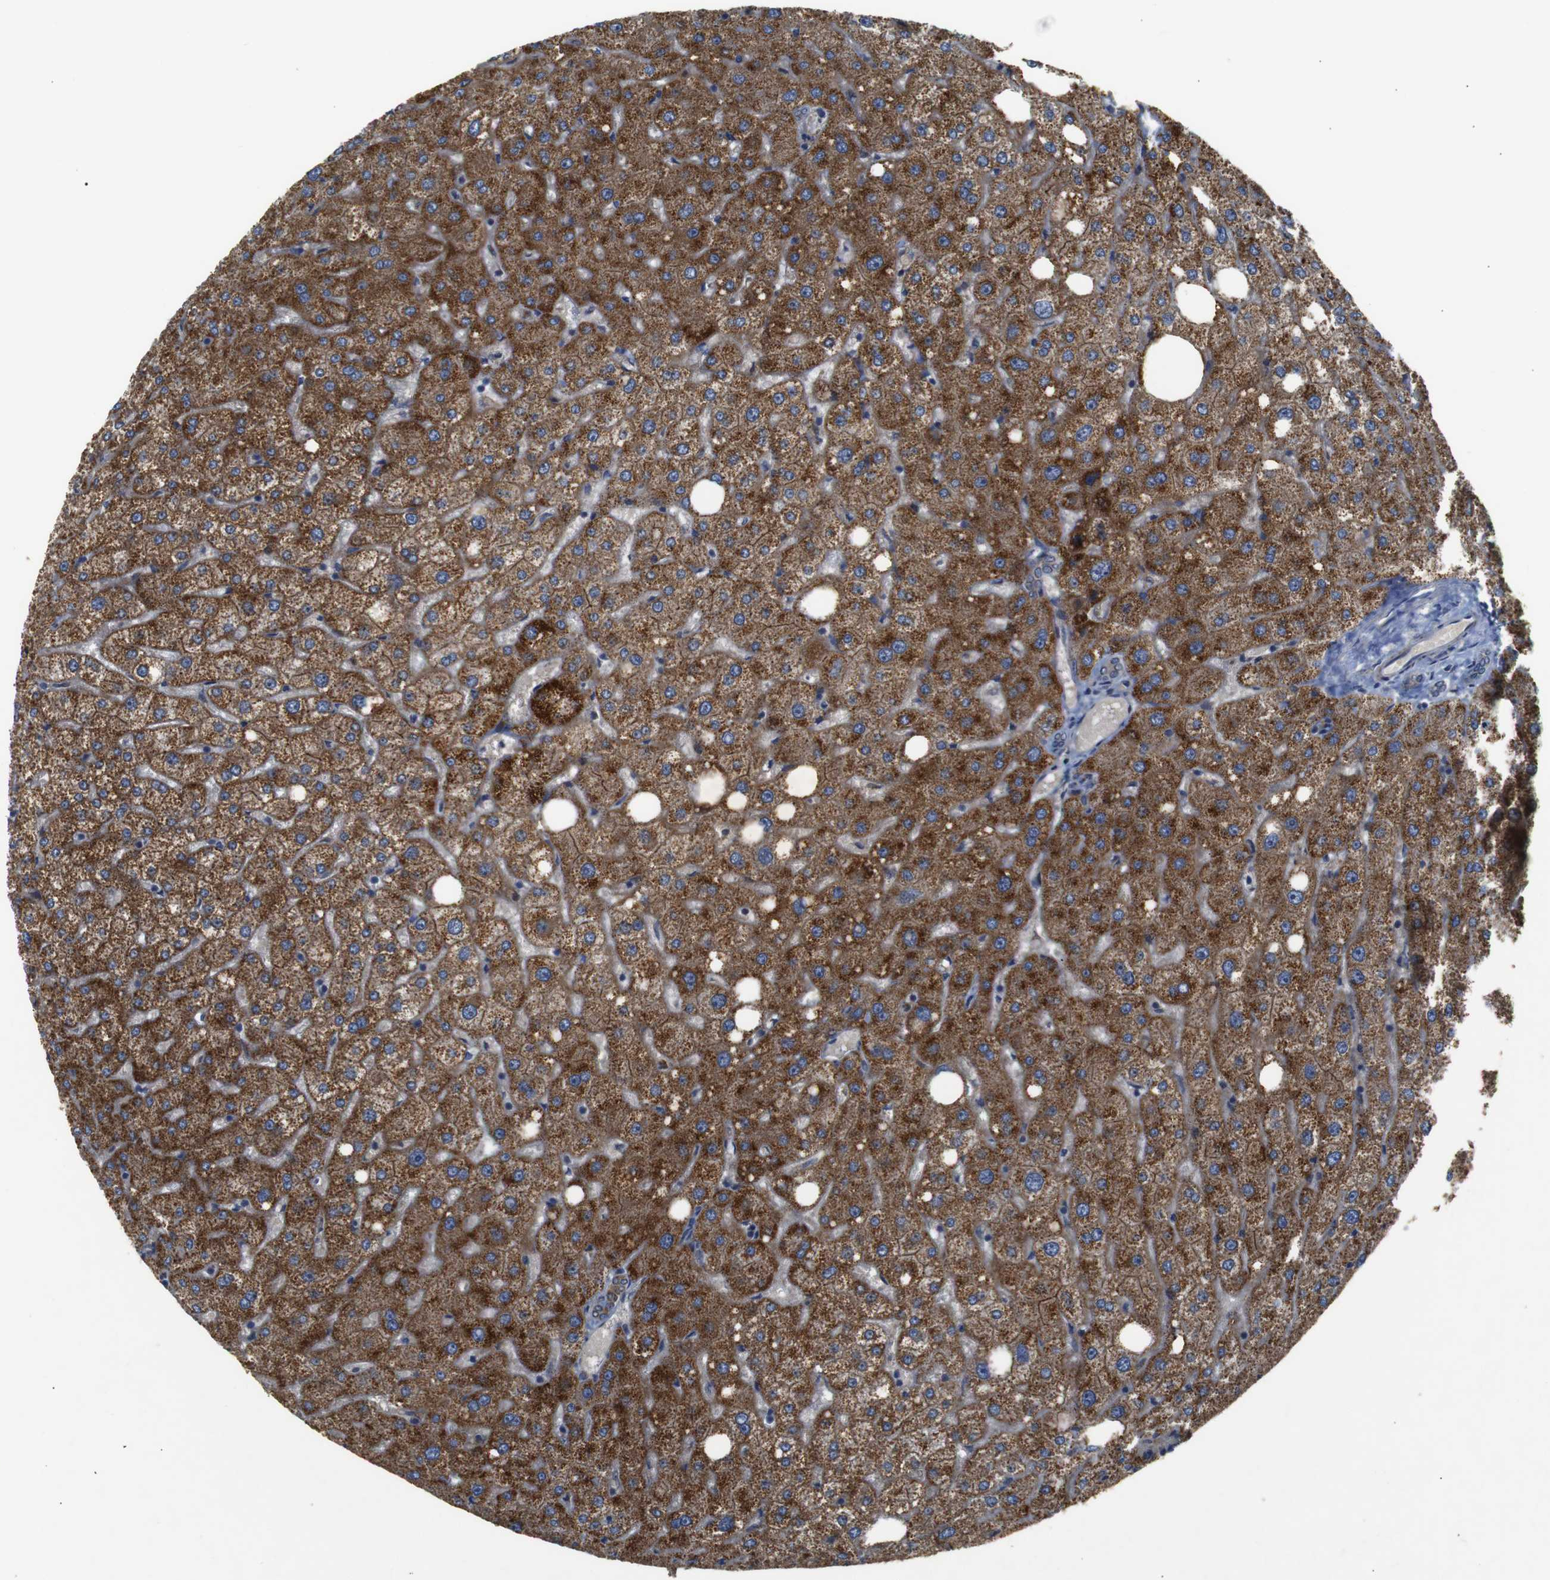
{"staining": {"intensity": "moderate", "quantity": "25%-75%", "location": "cytoplasmic/membranous"}, "tissue": "liver", "cell_type": "Cholangiocytes", "image_type": "normal", "snomed": [{"axis": "morphology", "description": "Normal tissue, NOS"}, {"axis": "topography", "description": "Liver"}], "caption": "Brown immunohistochemical staining in normal liver displays moderate cytoplasmic/membranous staining in approximately 25%-75% of cholangiocytes. (DAB (3,3'-diaminobenzidine) IHC with brightfield microscopy, high magnification).", "gene": "CHST10", "patient": {"sex": "male", "age": 73}}